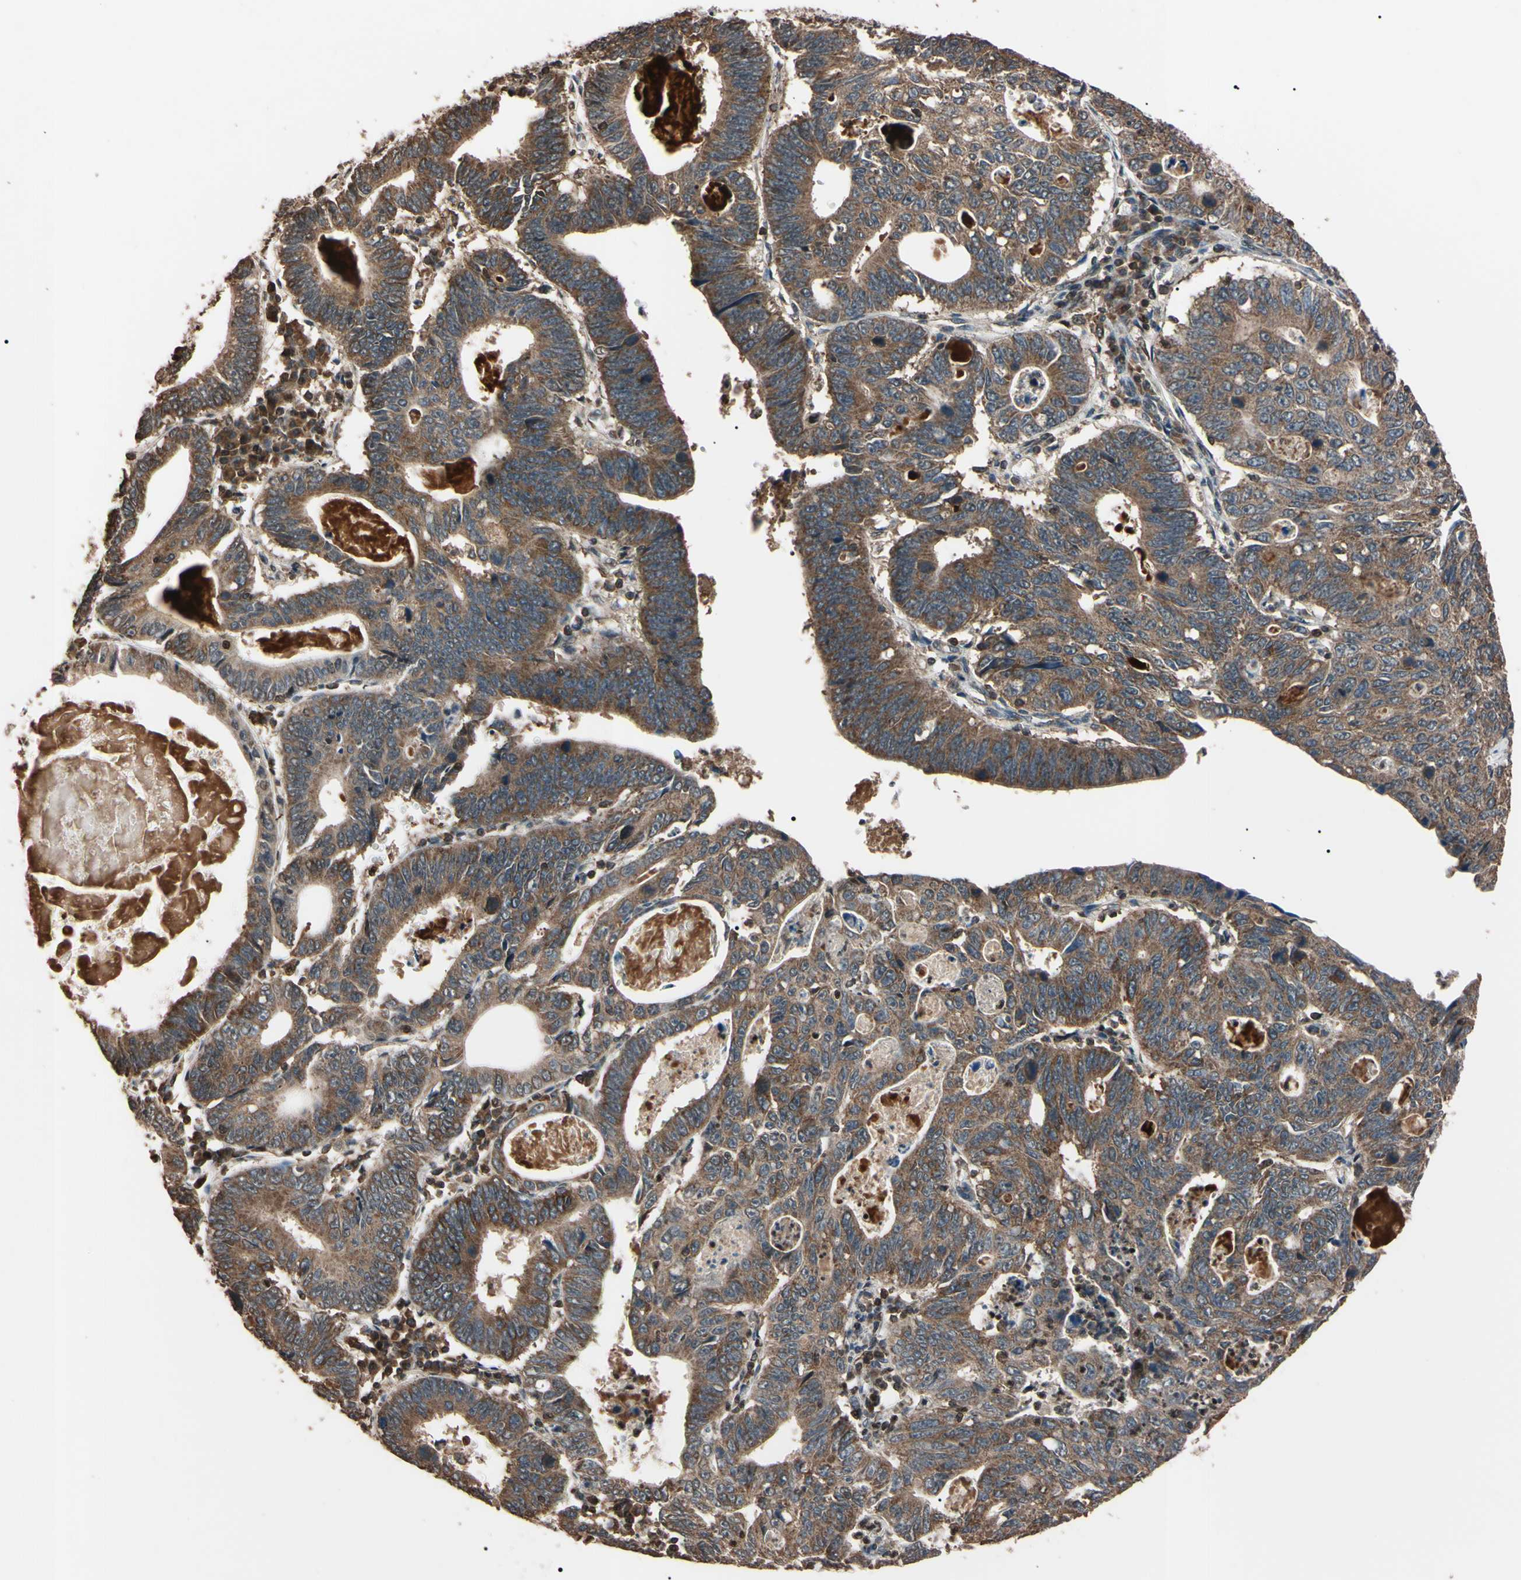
{"staining": {"intensity": "weak", "quantity": ">75%", "location": "cytoplasmic/membranous"}, "tissue": "stomach cancer", "cell_type": "Tumor cells", "image_type": "cancer", "snomed": [{"axis": "morphology", "description": "Adenocarcinoma, NOS"}, {"axis": "topography", "description": "Stomach"}], "caption": "Protein analysis of adenocarcinoma (stomach) tissue displays weak cytoplasmic/membranous staining in about >75% of tumor cells. (IHC, brightfield microscopy, high magnification).", "gene": "TNFRSF1A", "patient": {"sex": "male", "age": 59}}